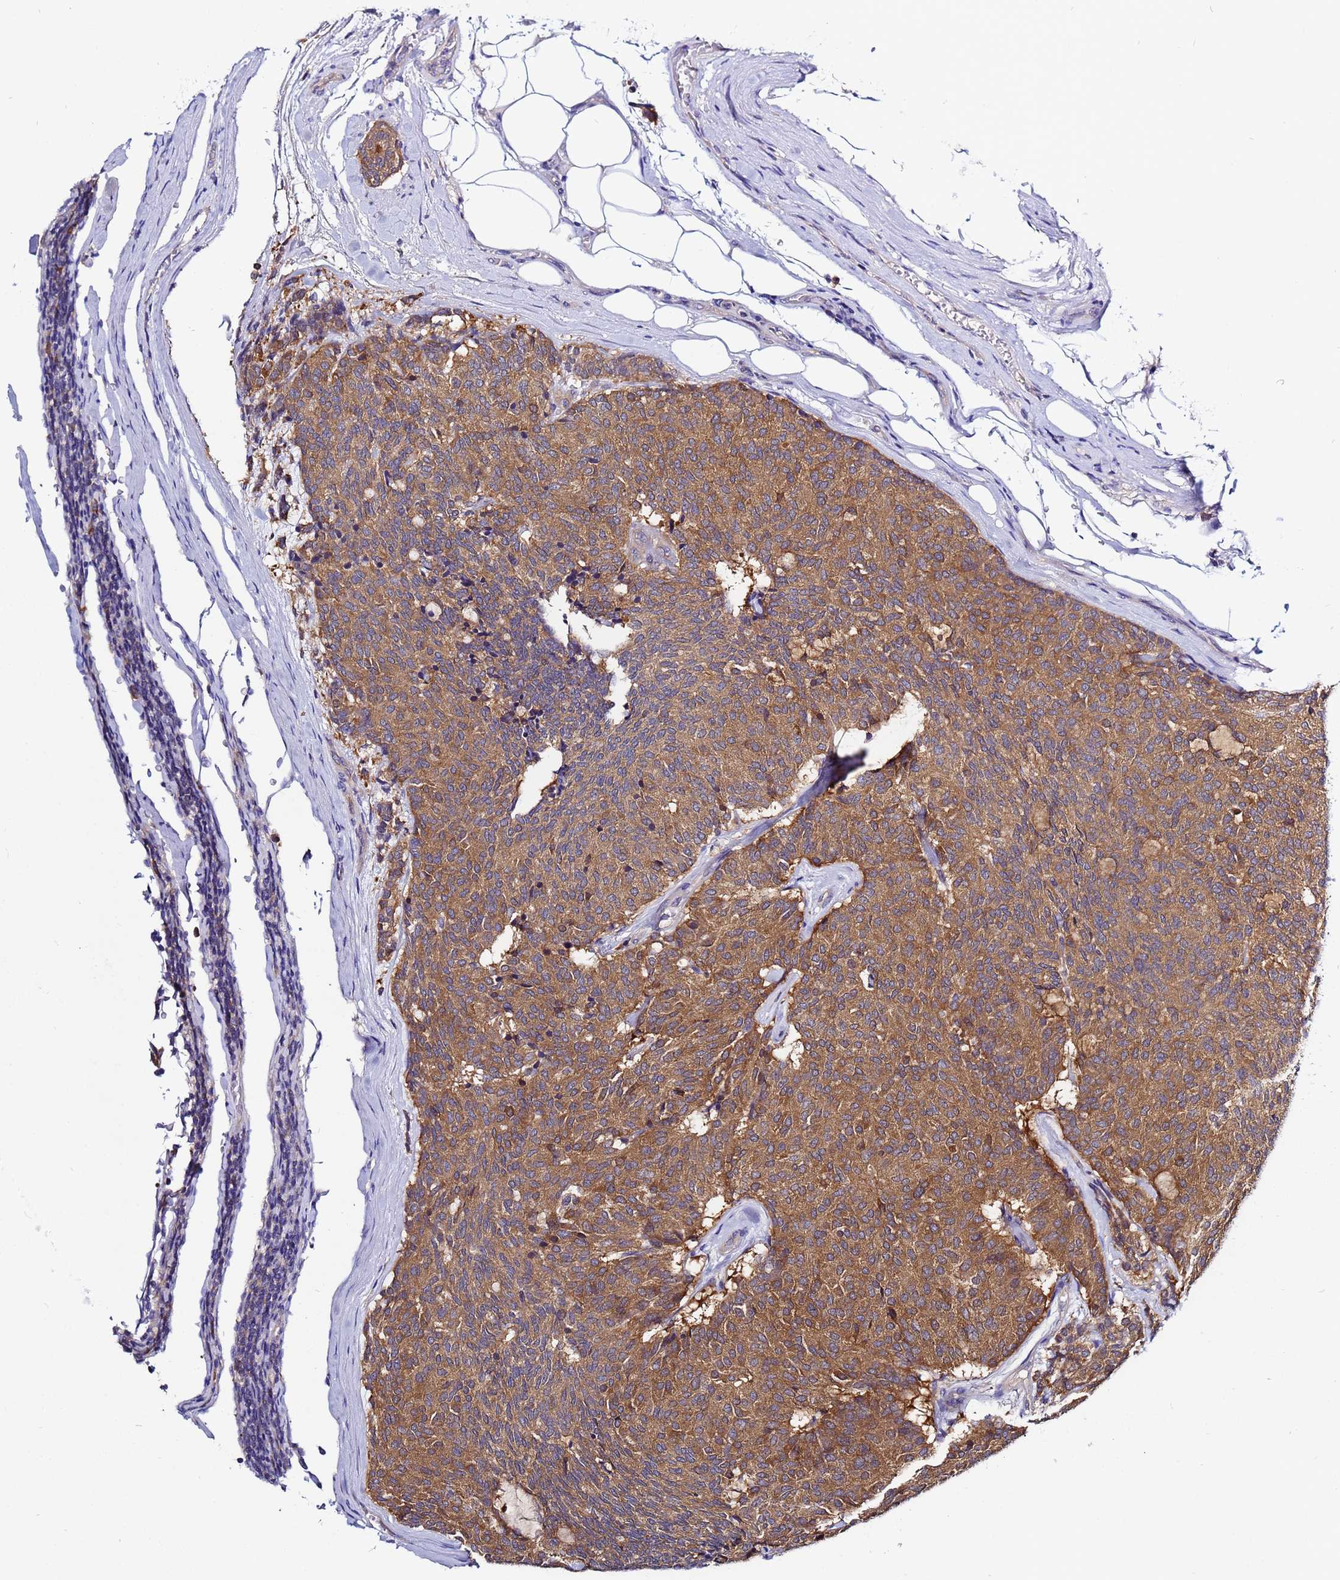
{"staining": {"intensity": "moderate", "quantity": ">75%", "location": "cytoplasmic/membranous"}, "tissue": "carcinoid", "cell_type": "Tumor cells", "image_type": "cancer", "snomed": [{"axis": "morphology", "description": "Carcinoid, malignant, NOS"}, {"axis": "topography", "description": "Pancreas"}], "caption": "Immunohistochemistry (IHC) staining of malignant carcinoid, which shows medium levels of moderate cytoplasmic/membranous positivity in approximately >75% of tumor cells indicating moderate cytoplasmic/membranous protein positivity. The staining was performed using DAB (brown) for protein detection and nuclei were counterstained in hematoxylin (blue).", "gene": "LENG1", "patient": {"sex": "female", "age": 54}}